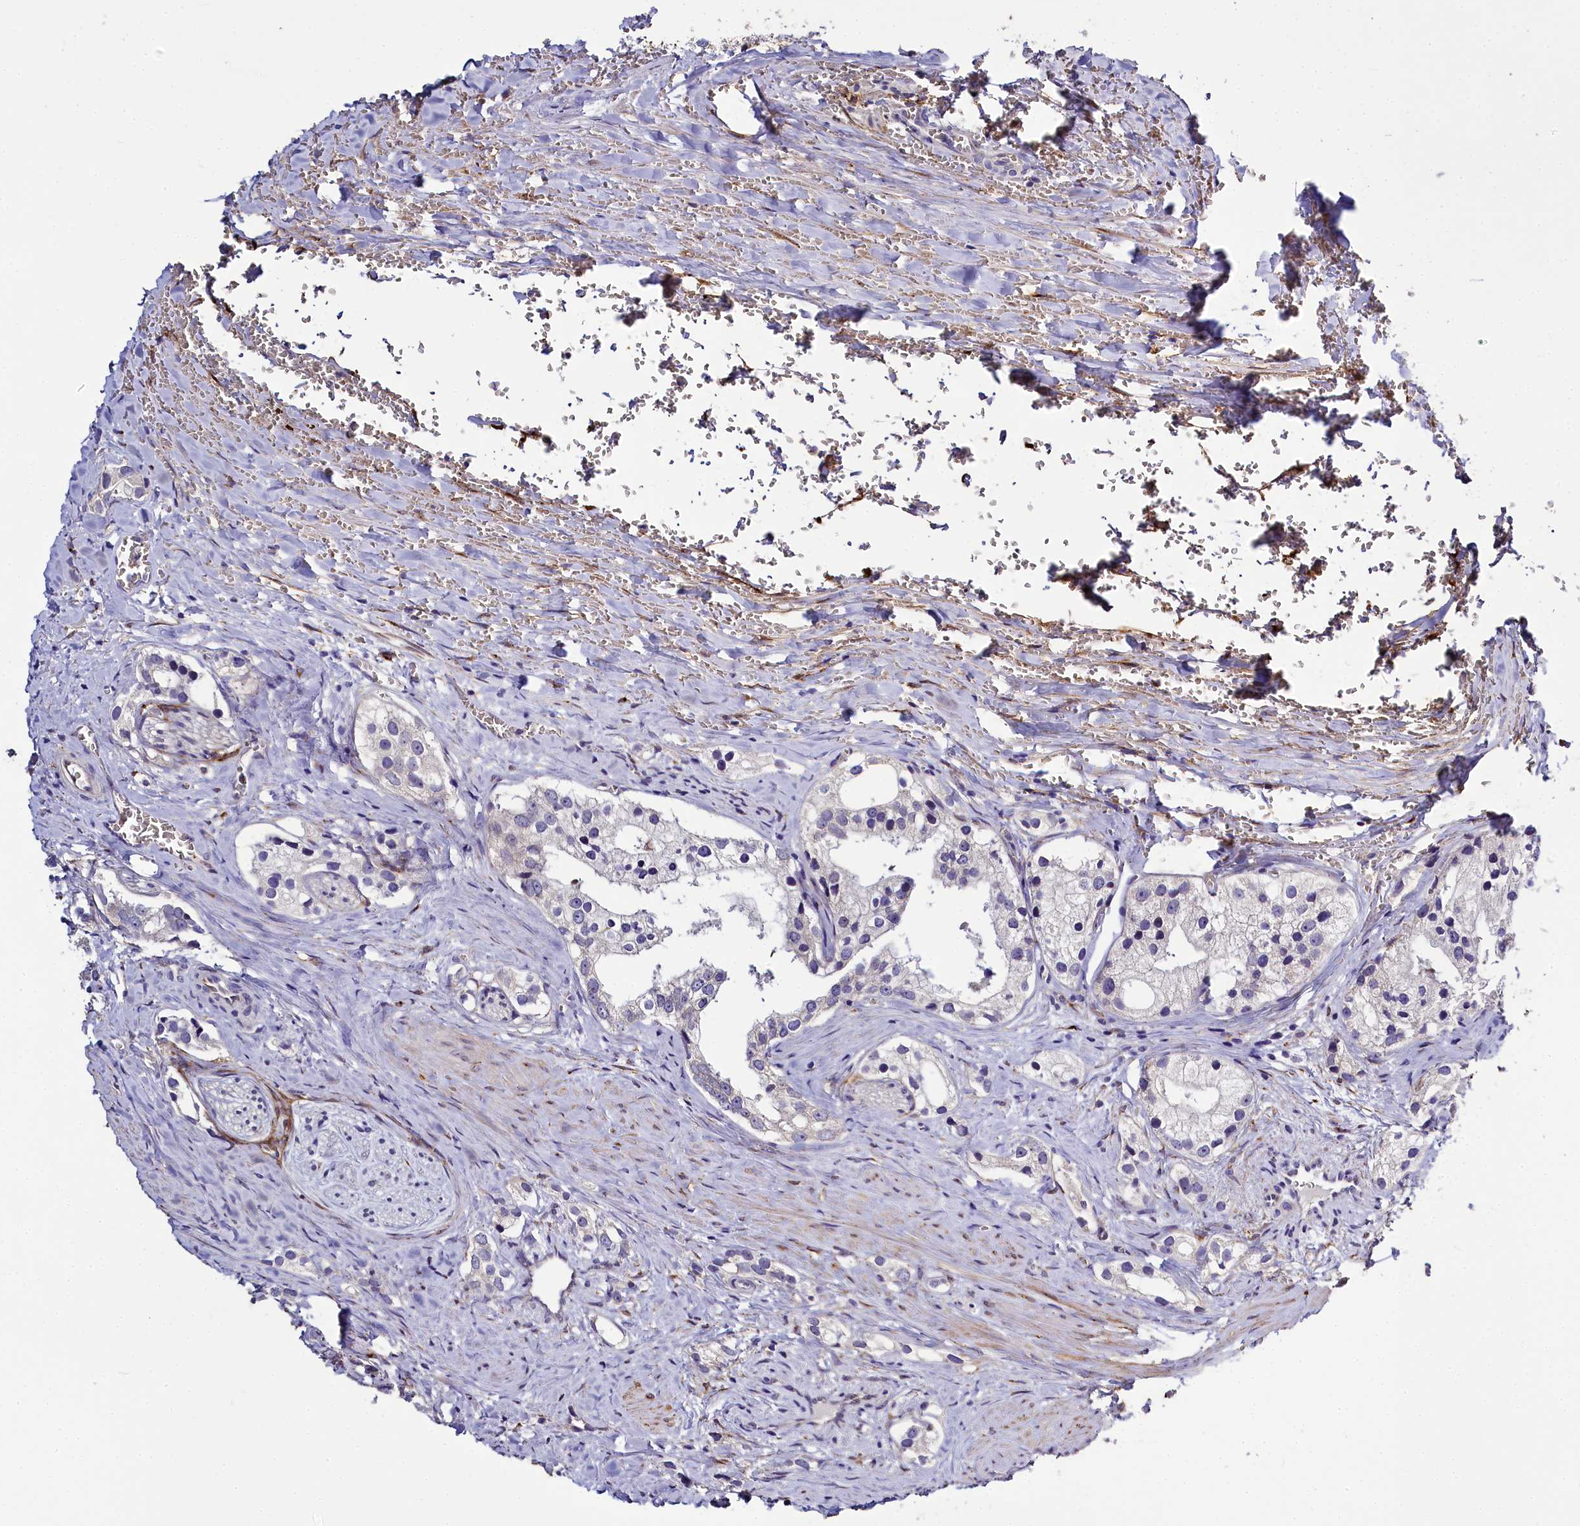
{"staining": {"intensity": "negative", "quantity": "none", "location": "none"}, "tissue": "prostate cancer", "cell_type": "Tumor cells", "image_type": "cancer", "snomed": [{"axis": "morphology", "description": "Adenocarcinoma, High grade"}, {"axis": "topography", "description": "Prostate"}], "caption": "High power microscopy micrograph of an immunohistochemistry image of prostate adenocarcinoma (high-grade), revealing no significant positivity in tumor cells.", "gene": "MRC2", "patient": {"sex": "male", "age": 66}}